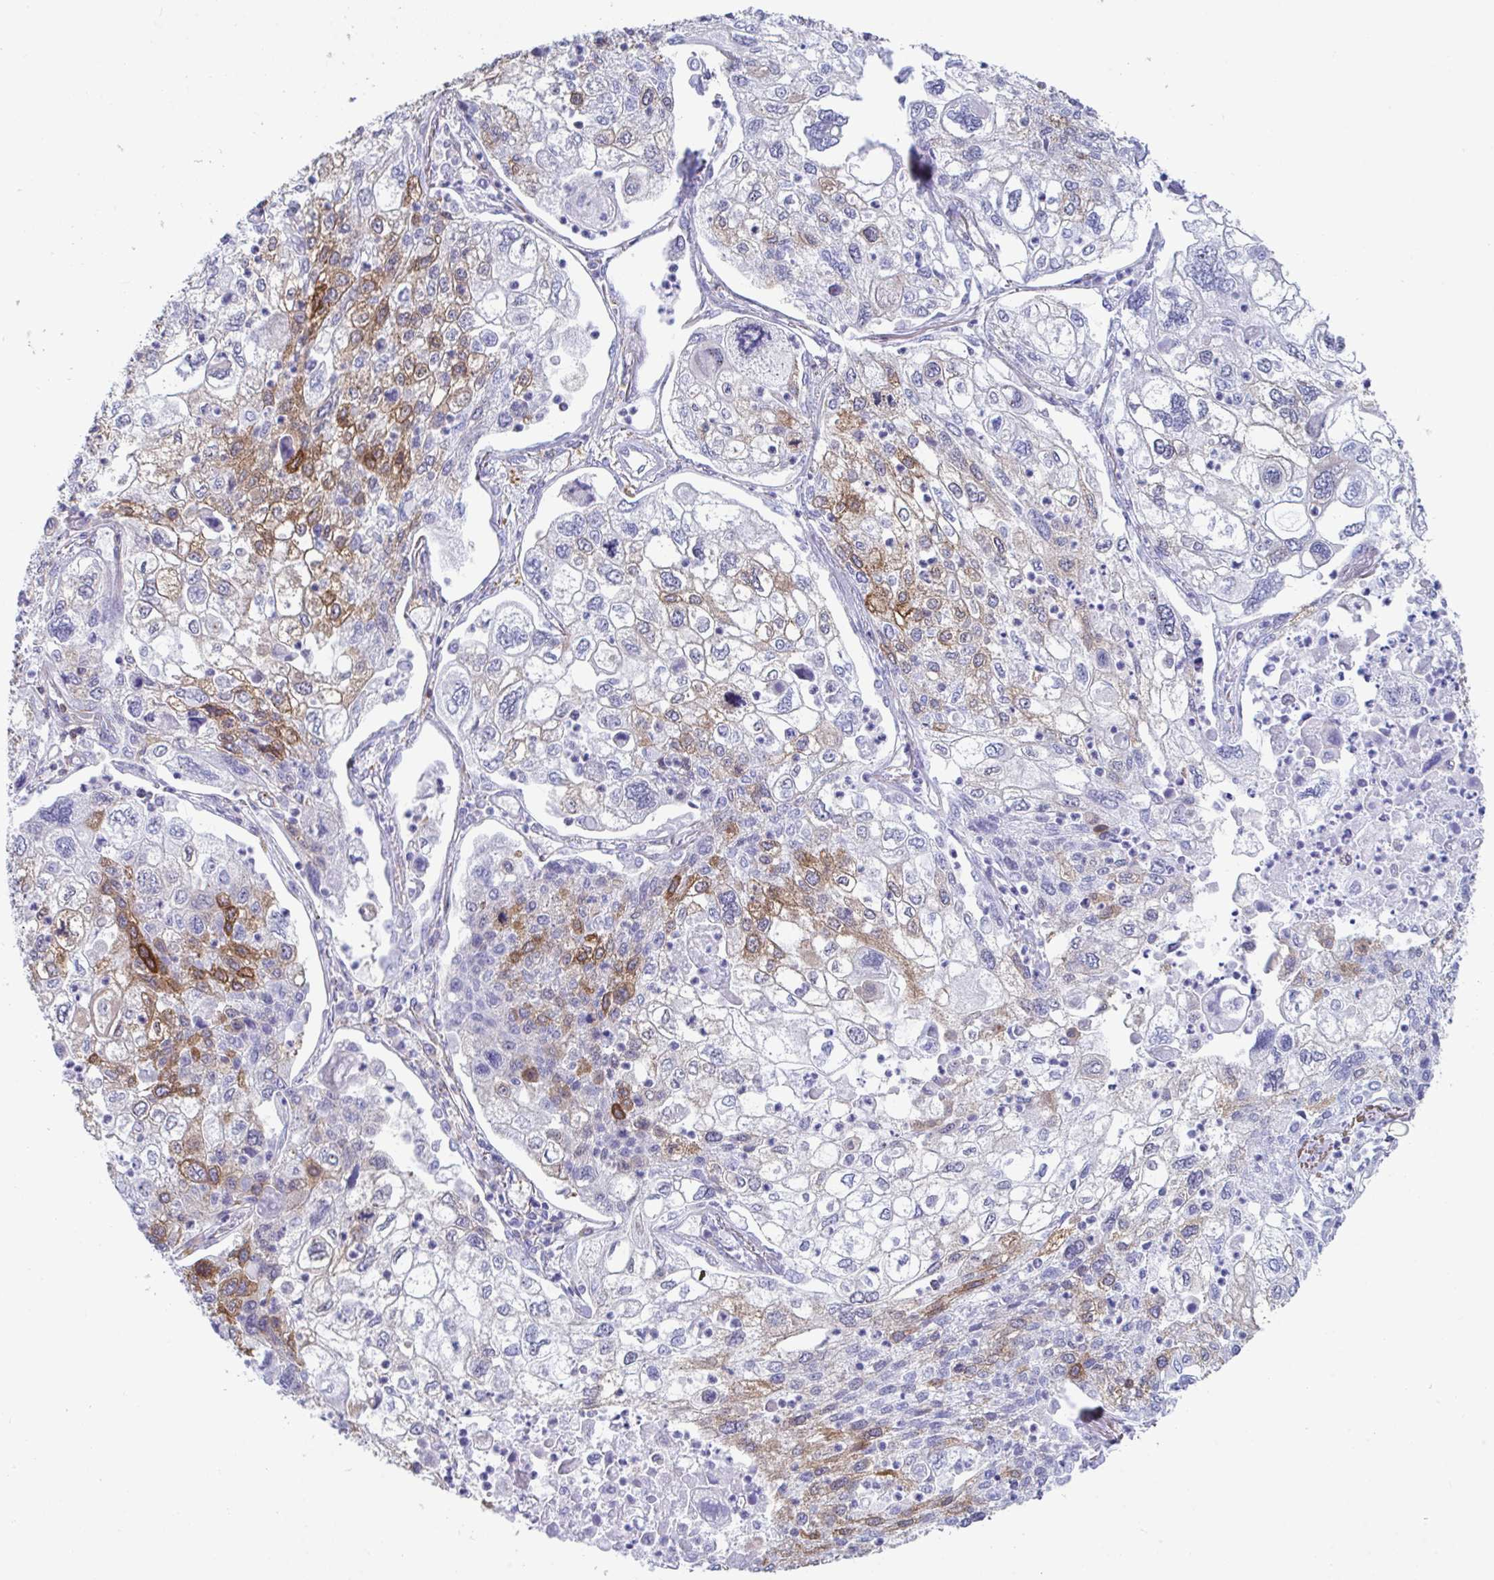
{"staining": {"intensity": "strong", "quantity": "25%-75%", "location": "cytoplasmic/membranous"}, "tissue": "lung cancer", "cell_type": "Tumor cells", "image_type": "cancer", "snomed": [{"axis": "morphology", "description": "Squamous cell carcinoma, NOS"}, {"axis": "topography", "description": "Lung"}], "caption": "Tumor cells demonstrate high levels of strong cytoplasmic/membranous expression in approximately 25%-75% of cells in lung cancer.", "gene": "WNK1", "patient": {"sex": "male", "age": 74}}